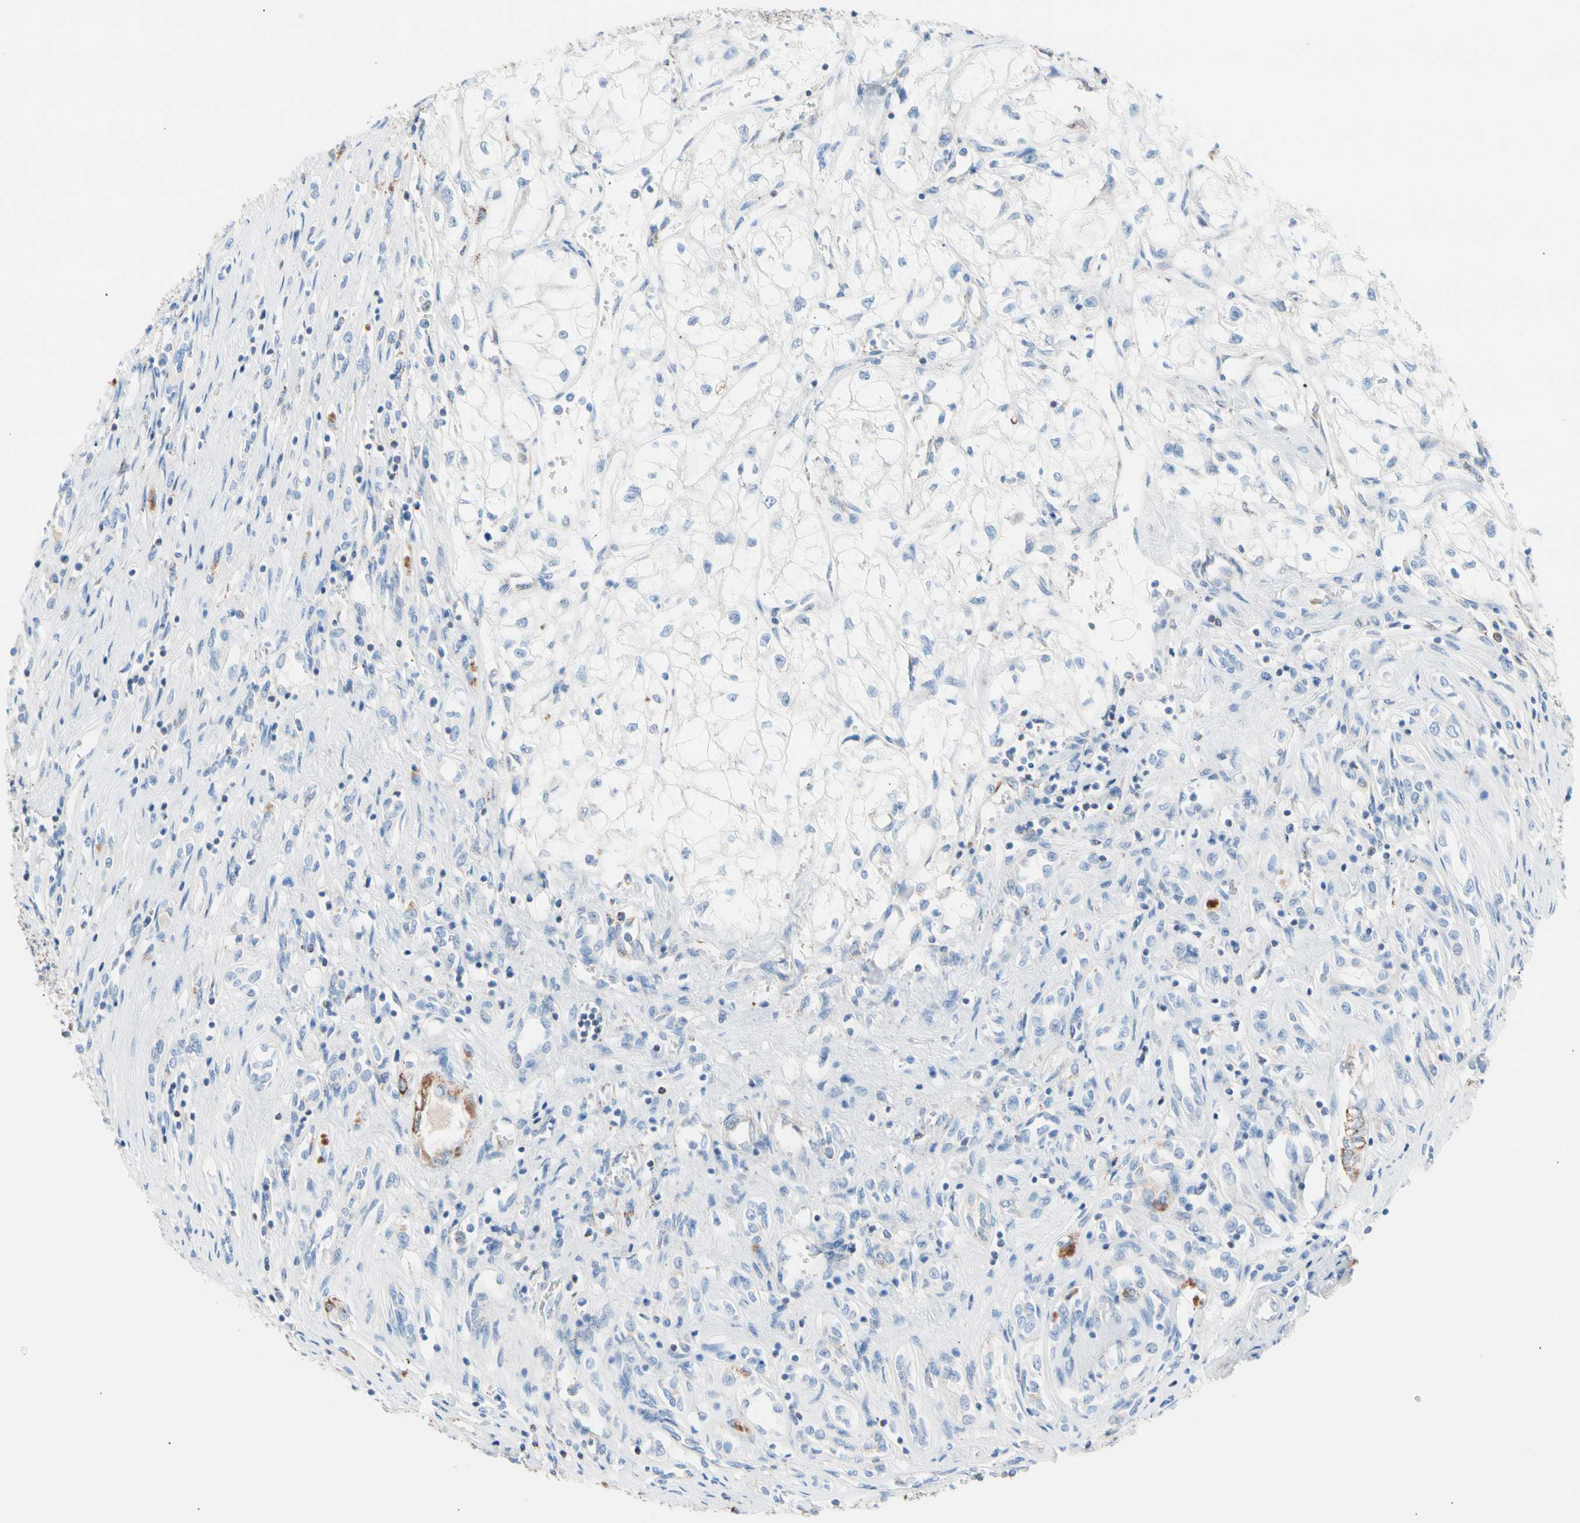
{"staining": {"intensity": "negative", "quantity": "none", "location": "none"}, "tissue": "renal cancer", "cell_type": "Tumor cells", "image_type": "cancer", "snomed": [{"axis": "morphology", "description": "Adenocarcinoma, NOS"}, {"axis": "topography", "description": "Kidney"}], "caption": "This is a image of immunohistochemistry (IHC) staining of renal cancer (adenocarcinoma), which shows no positivity in tumor cells. (Stains: DAB (3,3'-diaminobenzidine) IHC with hematoxylin counter stain, Microscopy: brightfield microscopy at high magnification).", "gene": "HK1", "patient": {"sex": "female", "age": 70}}